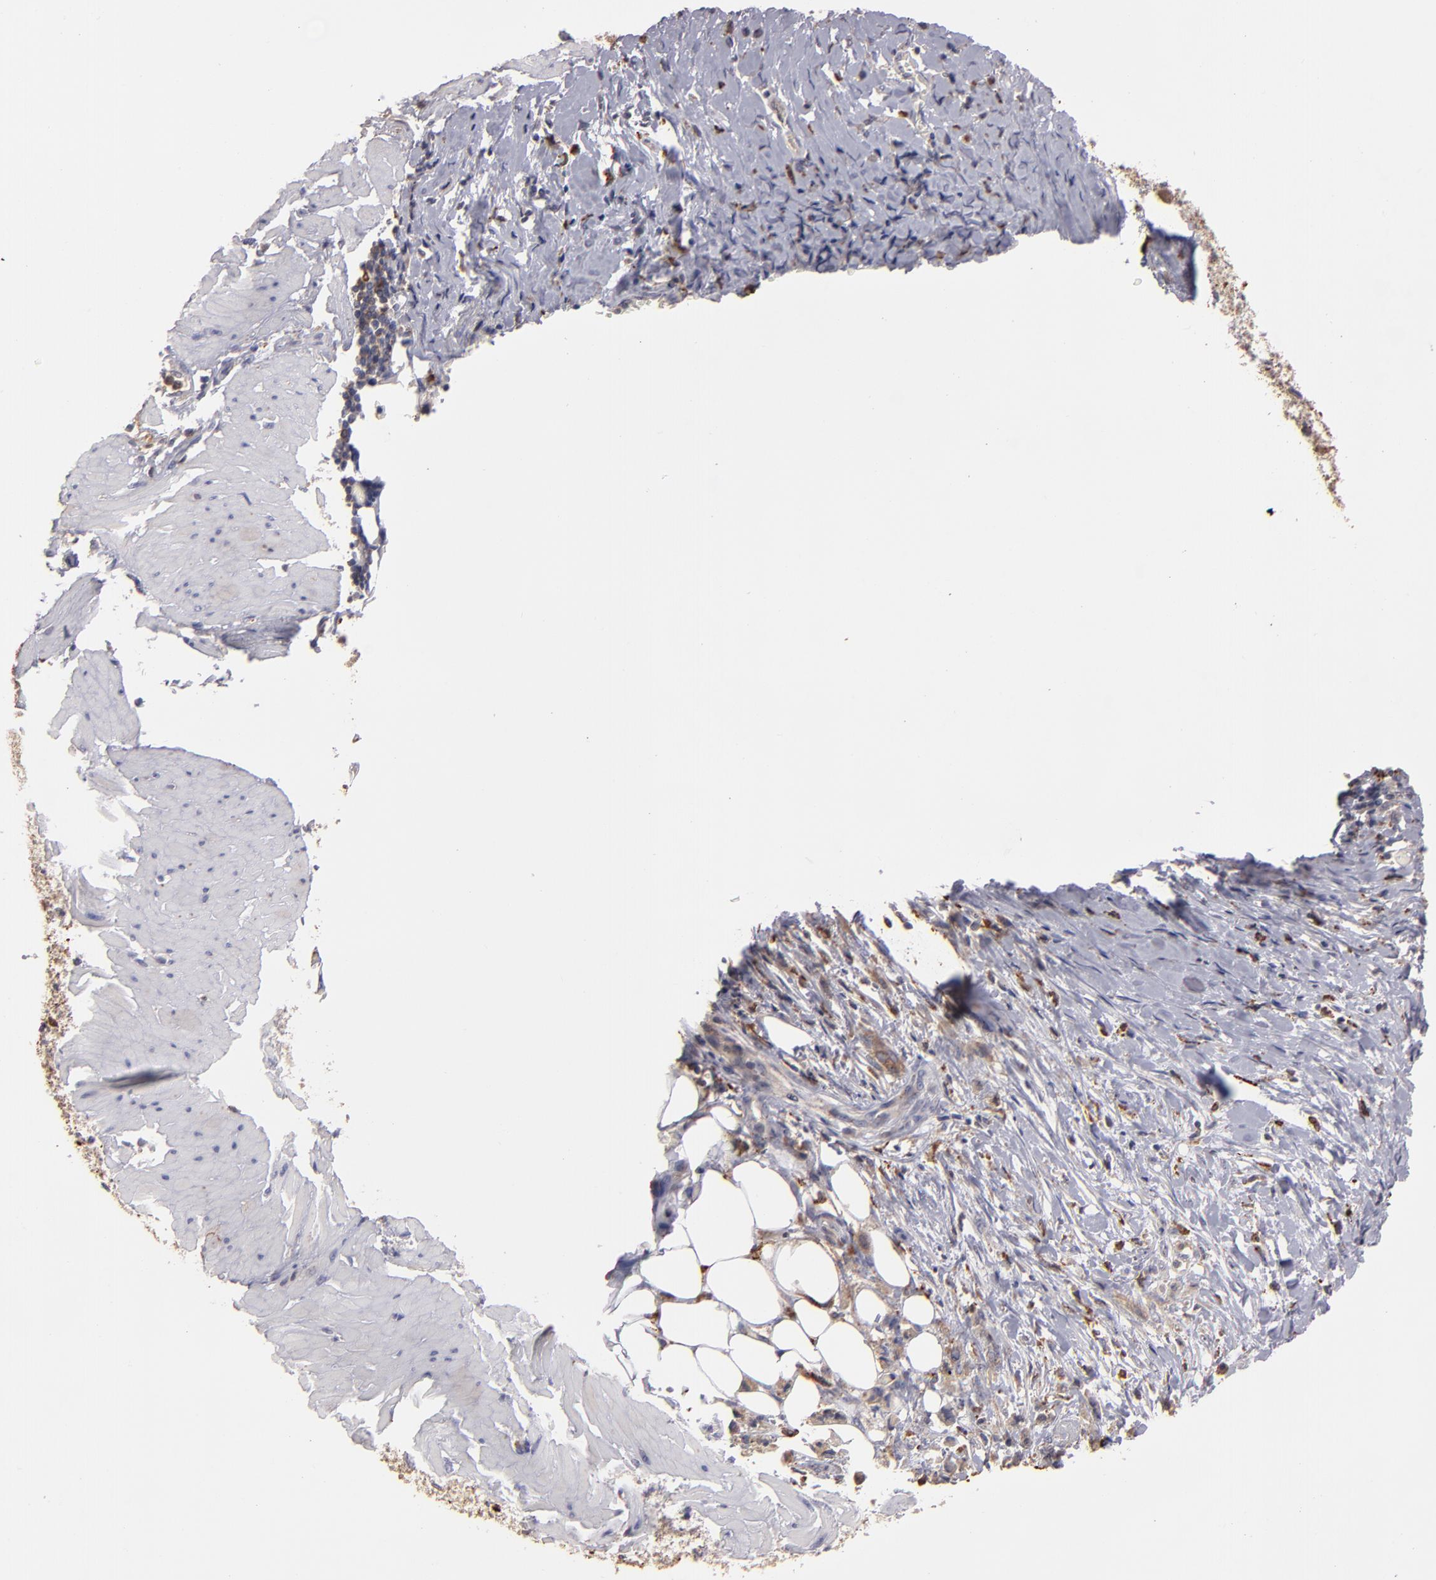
{"staining": {"intensity": "moderate", "quantity": ">75%", "location": "cytoplasmic/membranous"}, "tissue": "stomach cancer", "cell_type": "Tumor cells", "image_type": "cancer", "snomed": [{"axis": "morphology", "description": "Adenocarcinoma, NOS"}, {"axis": "topography", "description": "Stomach, lower"}], "caption": "This photomicrograph reveals IHC staining of adenocarcinoma (stomach), with medium moderate cytoplasmic/membranous expression in approximately >75% of tumor cells.", "gene": "TRAF1", "patient": {"sex": "male", "age": 88}}